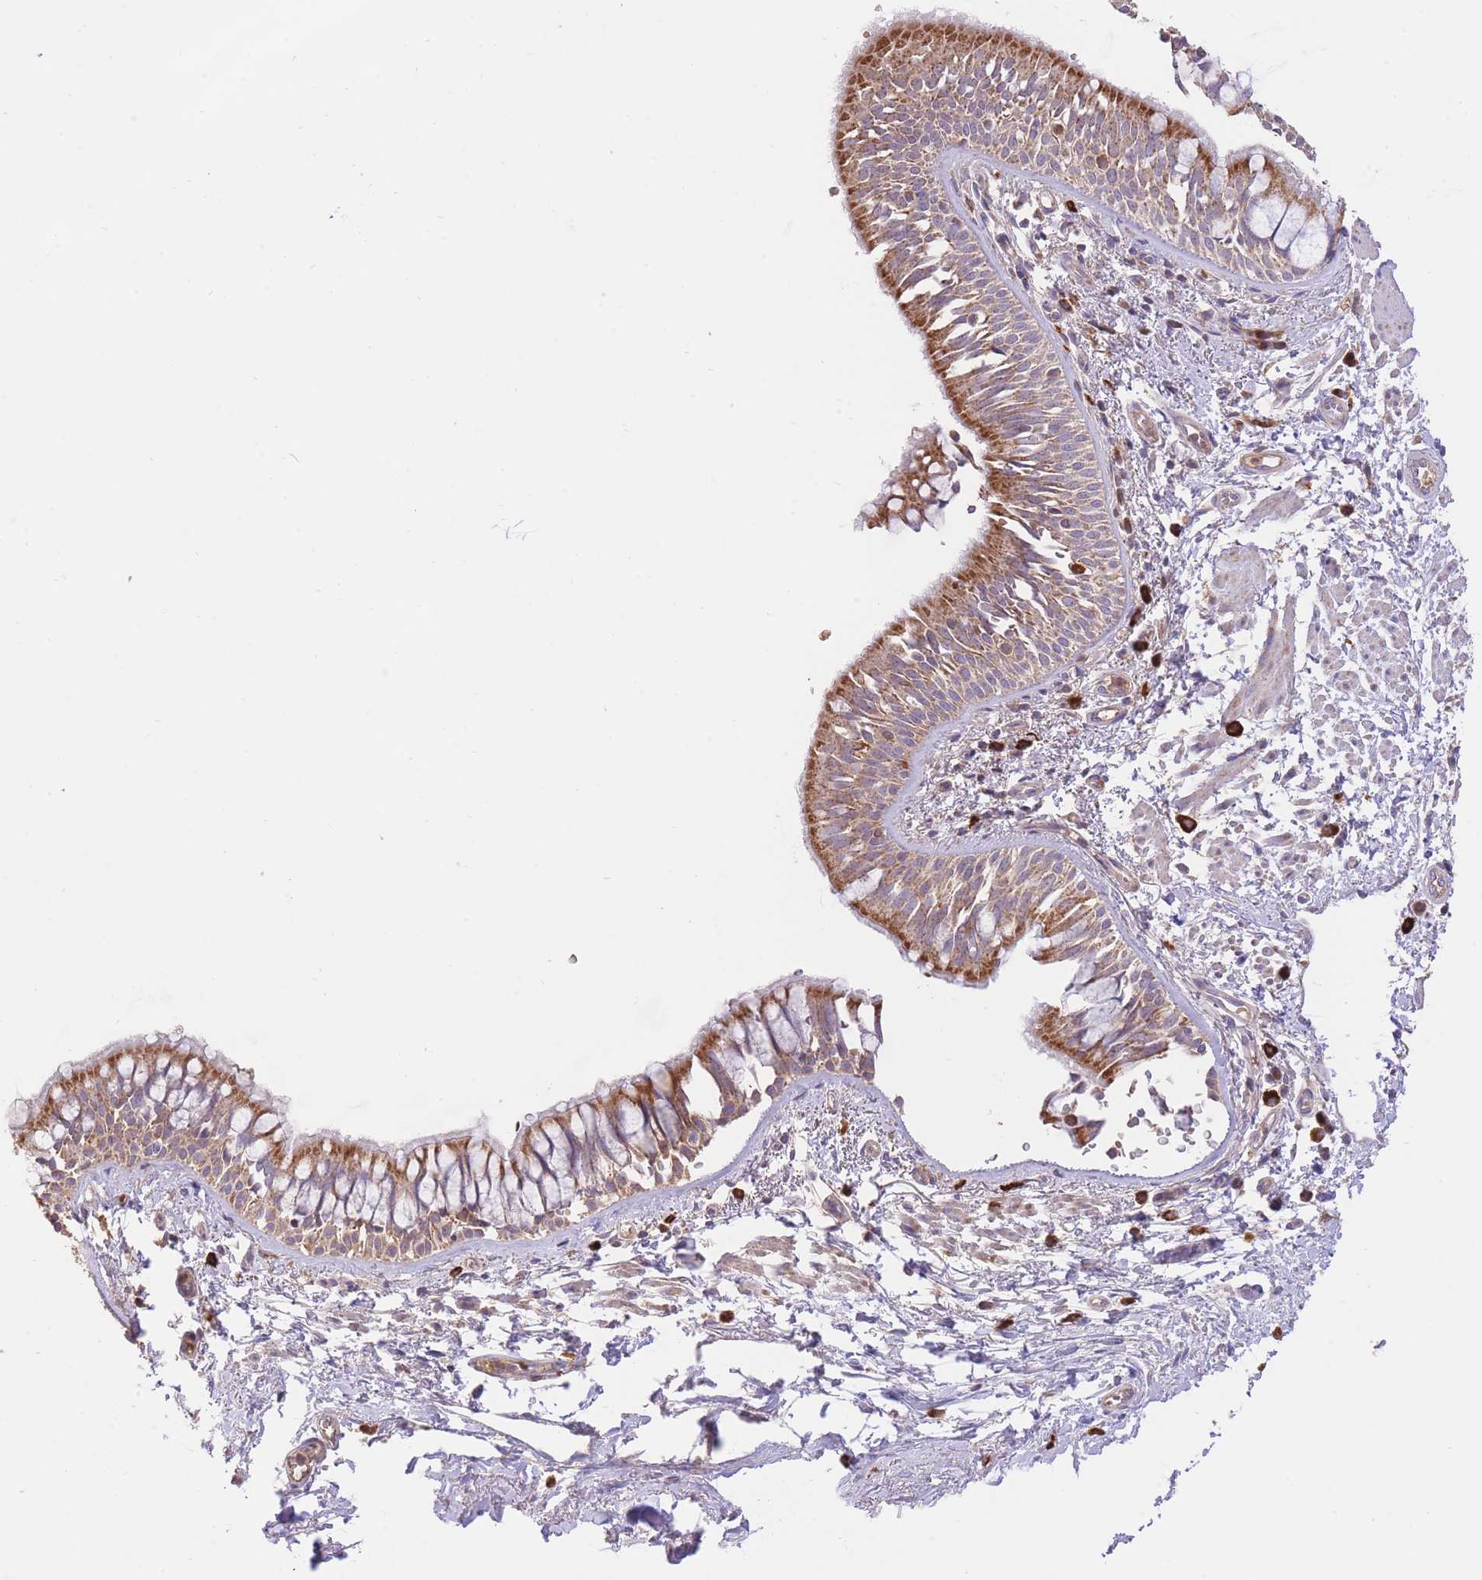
{"staining": {"intensity": "moderate", "quantity": ">75%", "location": "cytoplasmic/membranous"}, "tissue": "bronchus", "cell_type": "Respiratory epithelial cells", "image_type": "normal", "snomed": [{"axis": "morphology", "description": "Normal tissue, NOS"}, {"axis": "topography", "description": "Lymph node"}, {"axis": "topography", "description": "Cartilage tissue"}, {"axis": "topography", "description": "Bronchus"}], "caption": "Moderate cytoplasmic/membranous staining is identified in about >75% of respiratory epithelial cells in benign bronchus. The staining was performed using DAB, with brown indicating positive protein expression. Nuclei are stained blue with hematoxylin.", "gene": "PREP", "patient": {"sex": "female", "age": 70}}